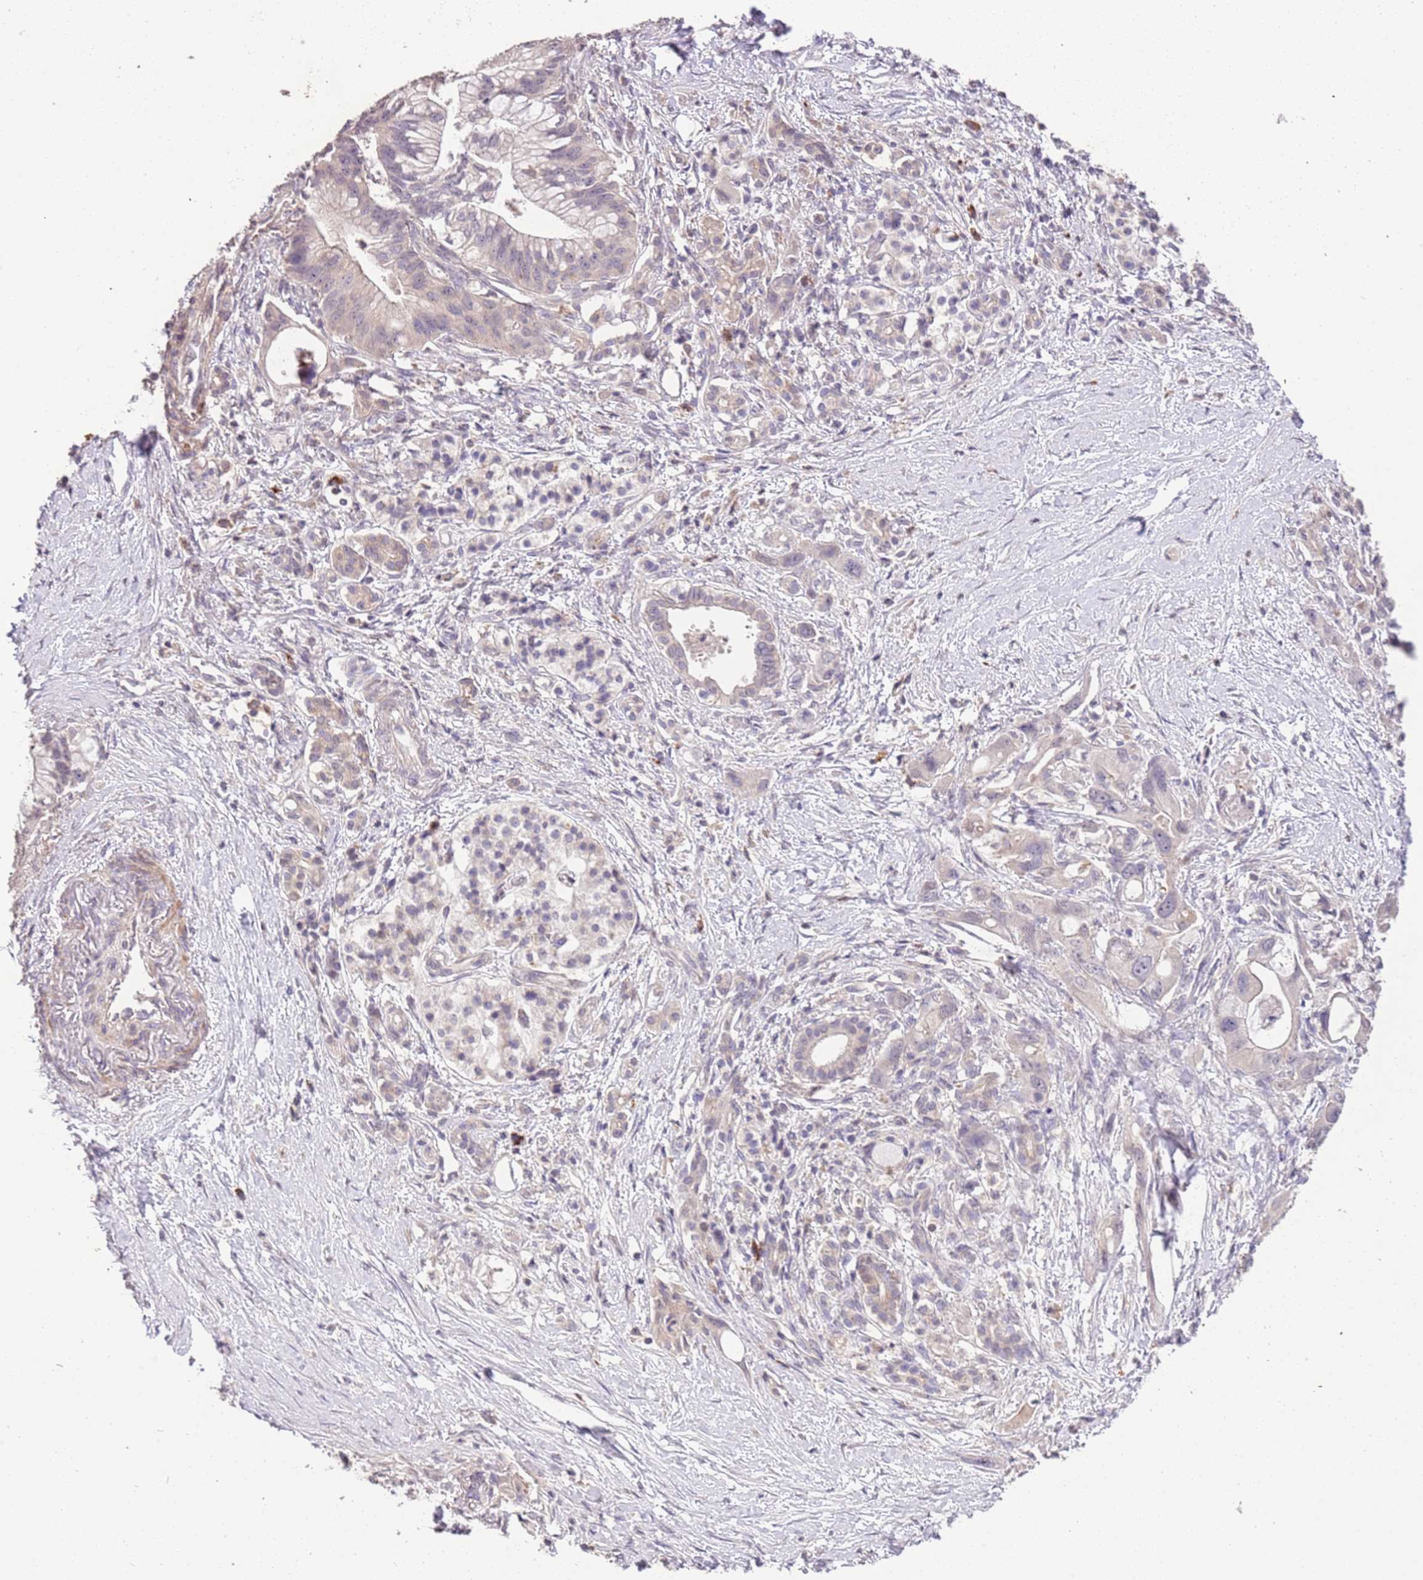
{"staining": {"intensity": "negative", "quantity": "none", "location": "none"}, "tissue": "pancreatic cancer", "cell_type": "Tumor cells", "image_type": "cancer", "snomed": [{"axis": "morphology", "description": "Adenocarcinoma, NOS"}, {"axis": "topography", "description": "Pancreas"}], "caption": "An IHC histopathology image of pancreatic adenocarcinoma is shown. There is no staining in tumor cells of pancreatic adenocarcinoma. (Brightfield microscopy of DAB (3,3'-diaminobenzidine) IHC at high magnification).", "gene": "SLC16A4", "patient": {"sex": "male", "age": 68}}